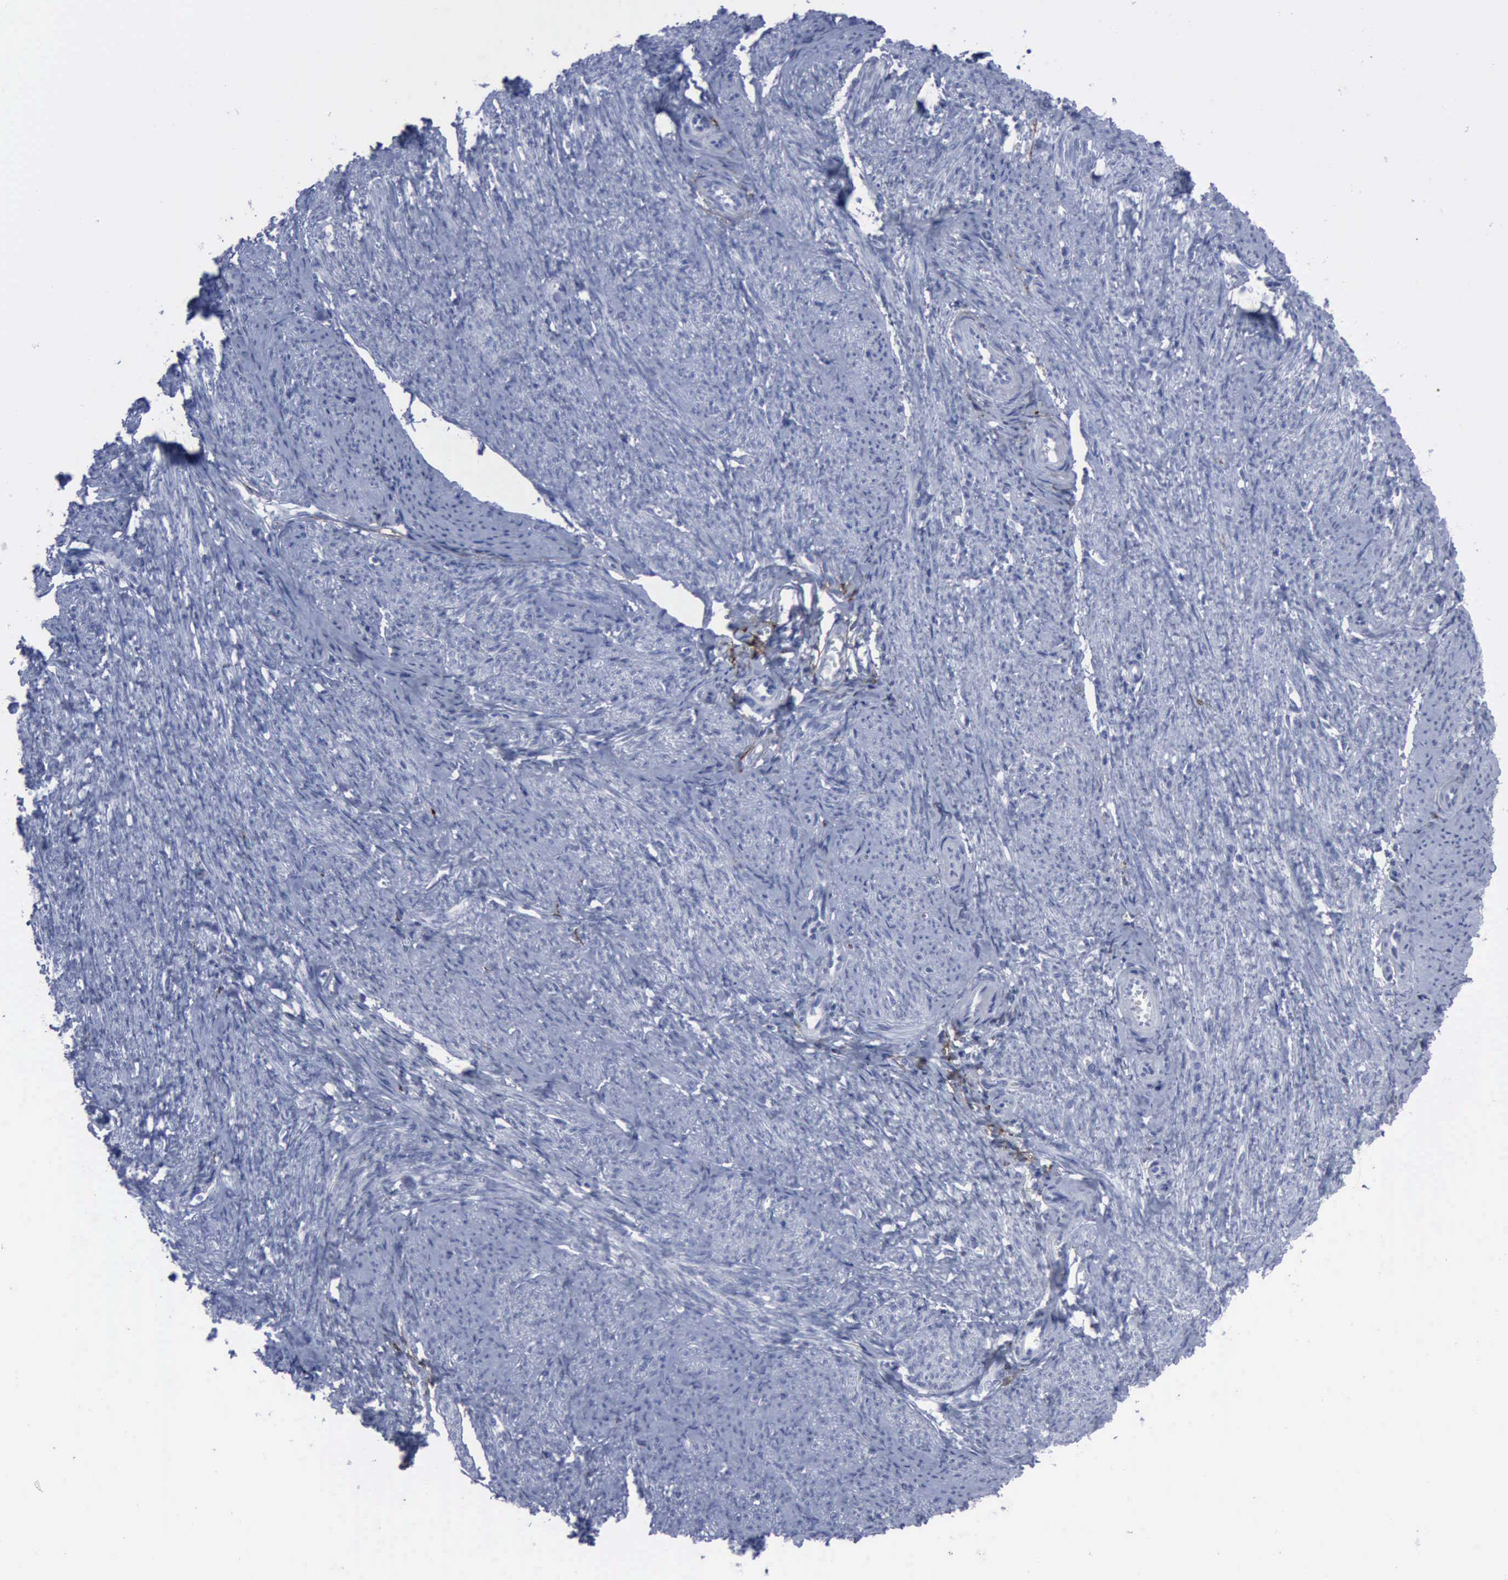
{"staining": {"intensity": "negative", "quantity": "none", "location": "none"}, "tissue": "smooth muscle", "cell_type": "Smooth muscle cells", "image_type": "normal", "snomed": [{"axis": "morphology", "description": "Normal tissue, NOS"}, {"axis": "topography", "description": "Smooth muscle"}, {"axis": "topography", "description": "Cervix"}], "caption": "The immunohistochemistry (IHC) histopathology image has no significant staining in smooth muscle cells of smooth muscle.", "gene": "NGFR", "patient": {"sex": "female", "age": 70}}